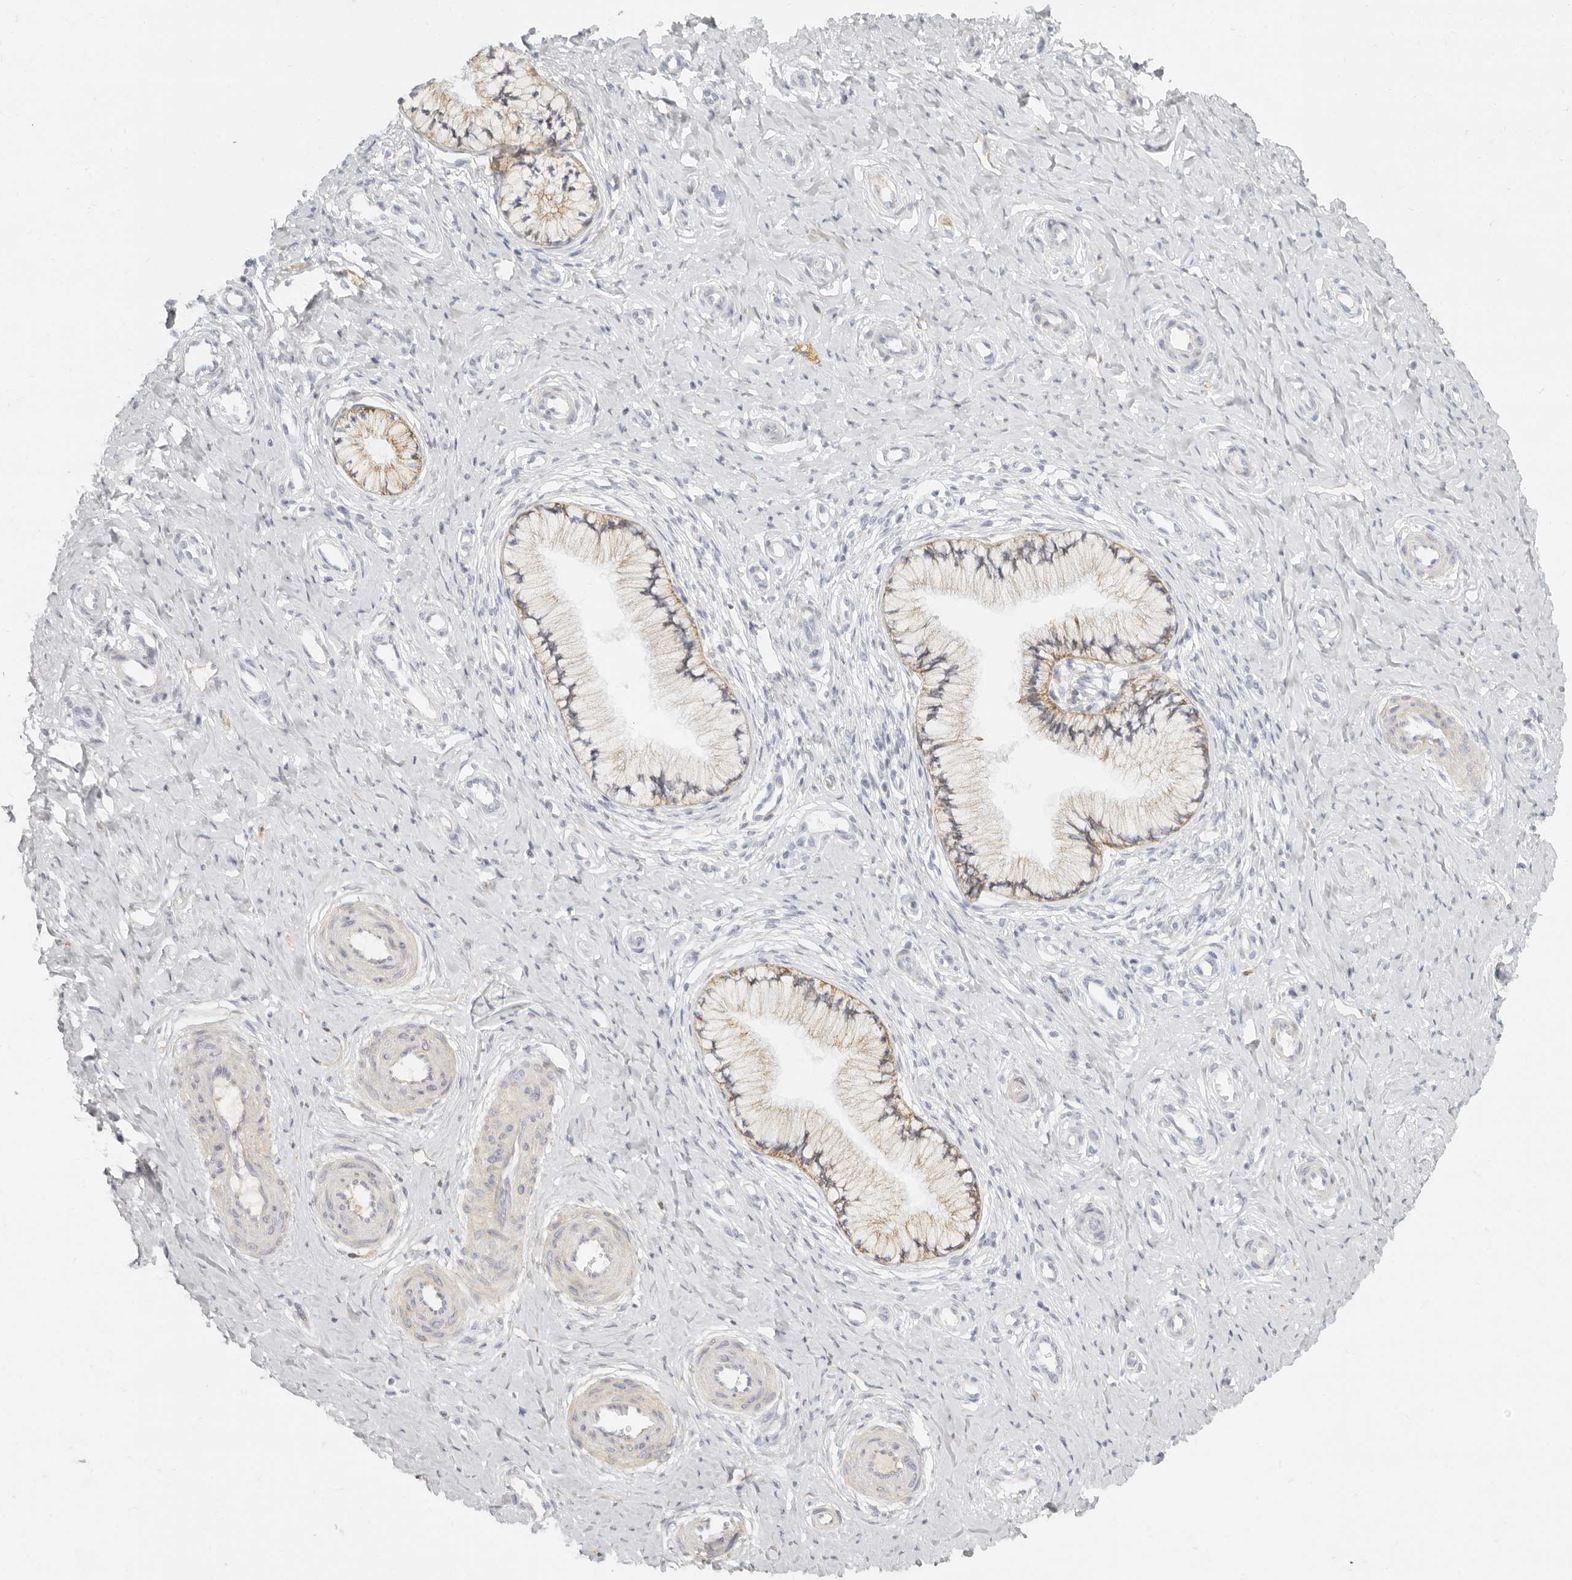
{"staining": {"intensity": "weak", "quantity": ">75%", "location": "cytoplasmic/membranous"}, "tissue": "cervix", "cell_type": "Glandular cells", "image_type": "normal", "snomed": [{"axis": "morphology", "description": "Normal tissue, NOS"}, {"axis": "topography", "description": "Cervix"}], "caption": "DAB (3,3'-diaminobenzidine) immunohistochemical staining of benign cervix demonstrates weak cytoplasmic/membranous protein positivity in about >75% of glandular cells. The staining was performed using DAB to visualize the protein expression in brown, while the nuclei were stained in blue with hematoxylin (Magnification: 20x).", "gene": "NIBAN1", "patient": {"sex": "female", "age": 36}}